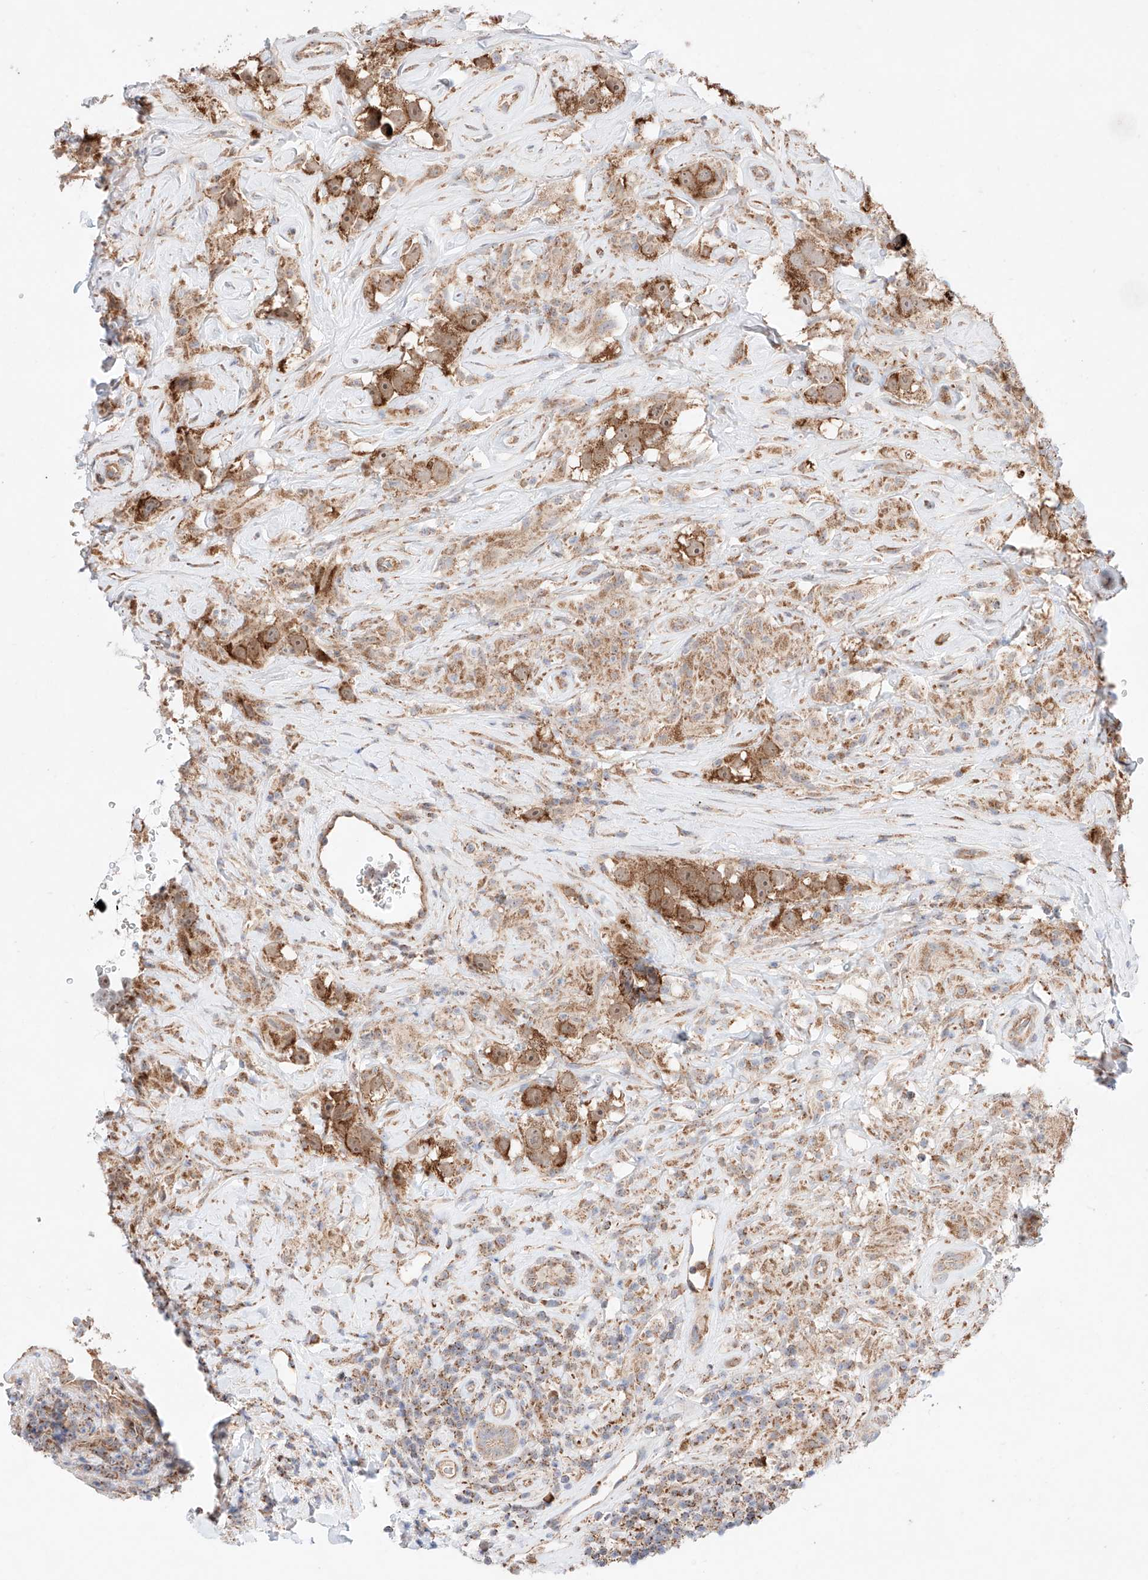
{"staining": {"intensity": "strong", "quantity": ">75%", "location": "cytoplasmic/membranous"}, "tissue": "testis cancer", "cell_type": "Tumor cells", "image_type": "cancer", "snomed": [{"axis": "morphology", "description": "Seminoma, NOS"}, {"axis": "topography", "description": "Testis"}], "caption": "The photomicrograph displays a brown stain indicating the presence of a protein in the cytoplasmic/membranous of tumor cells in seminoma (testis). (DAB IHC with brightfield microscopy, high magnification).", "gene": "KTI12", "patient": {"sex": "male", "age": 49}}